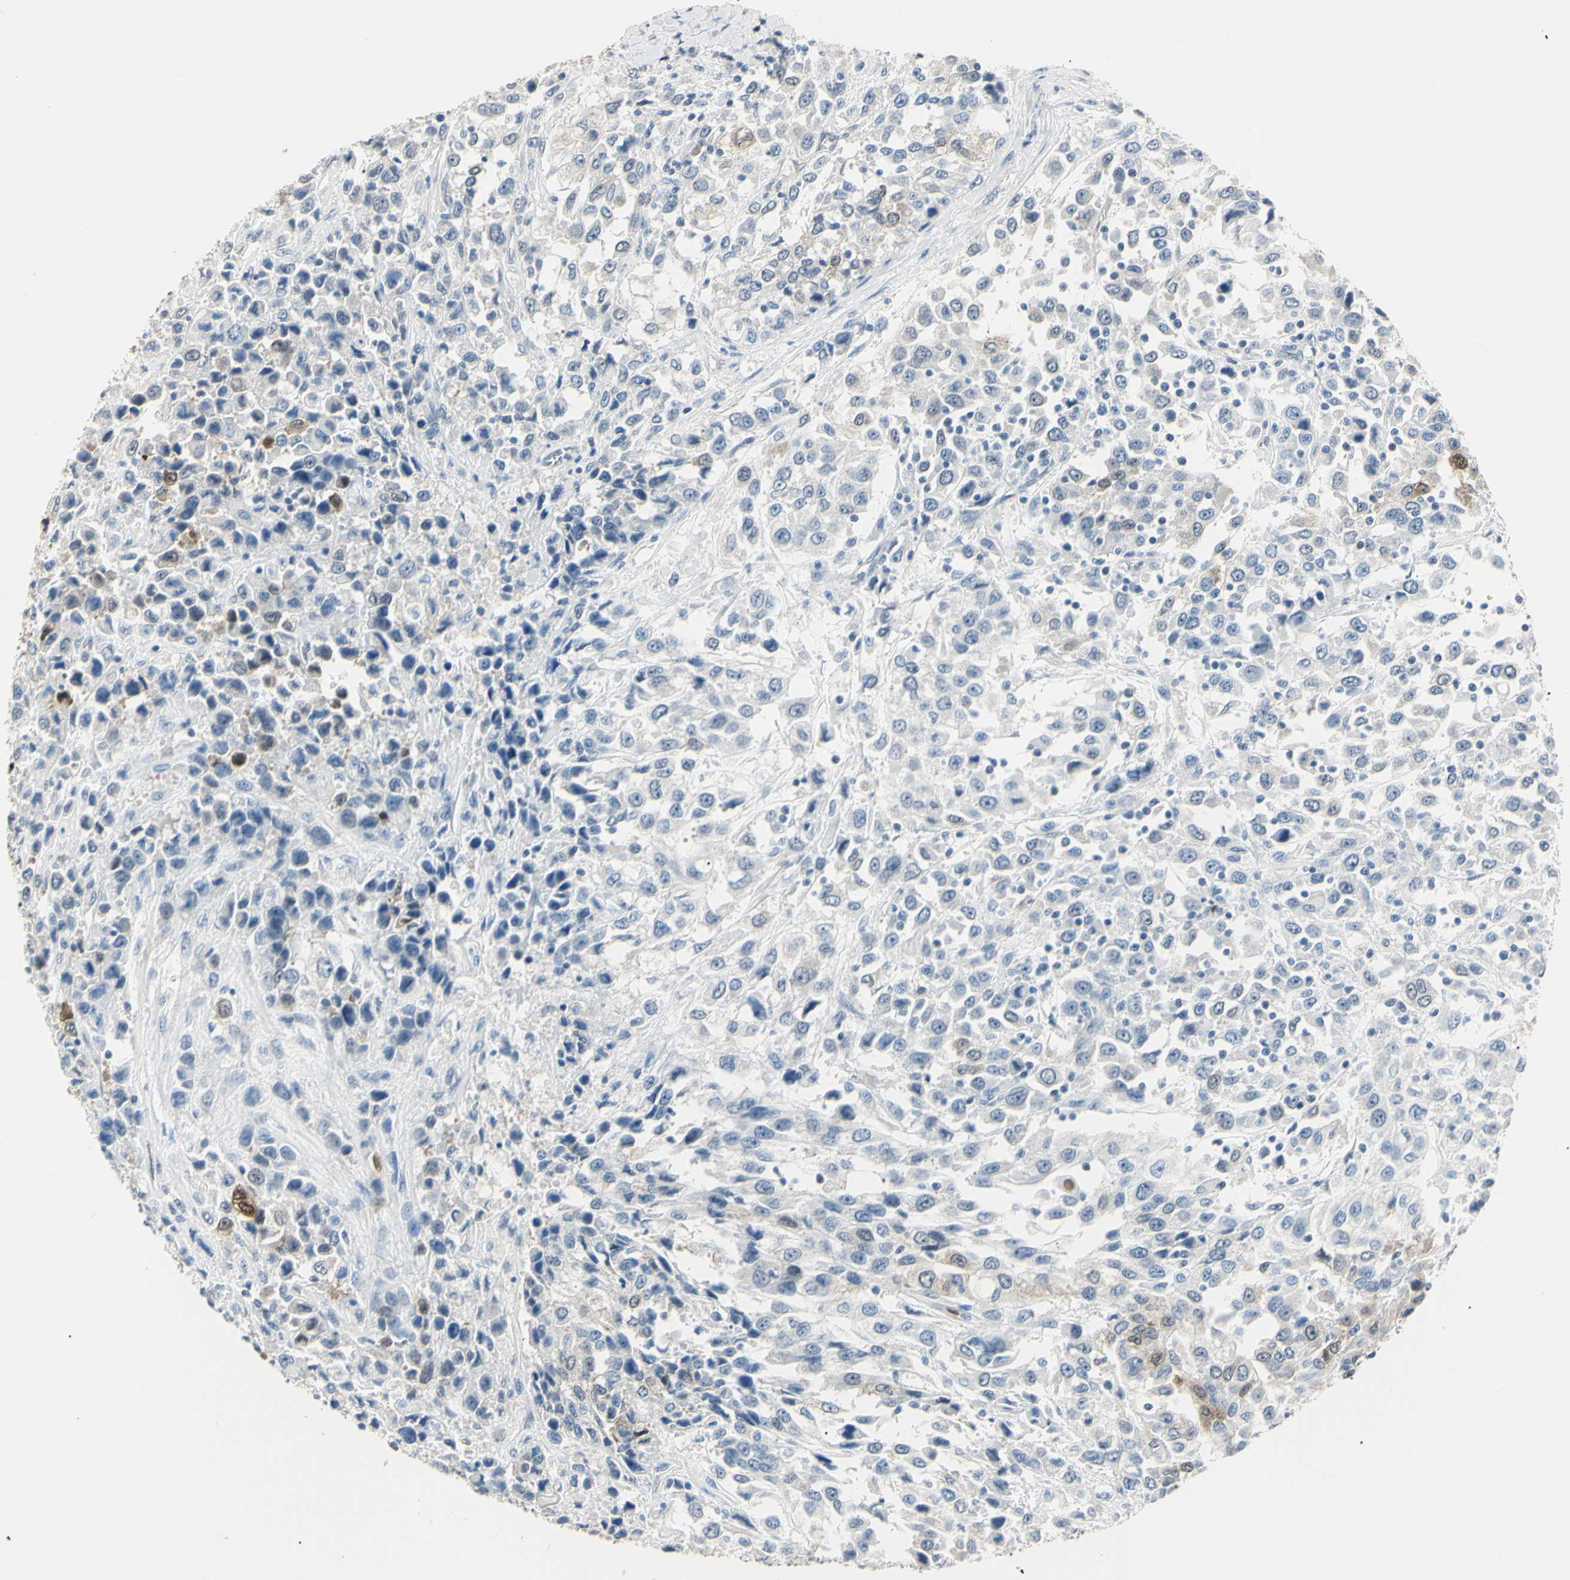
{"staining": {"intensity": "strong", "quantity": "<25%", "location": "cytoplasmic/membranous,nuclear"}, "tissue": "urothelial cancer", "cell_type": "Tumor cells", "image_type": "cancer", "snomed": [{"axis": "morphology", "description": "Urothelial carcinoma, High grade"}, {"axis": "topography", "description": "Urinary bladder"}], "caption": "The image displays staining of urothelial carcinoma (high-grade), revealing strong cytoplasmic/membranous and nuclear protein positivity (brown color) within tumor cells.", "gene": "AKR1C3", "patient": {"sex": "female", "age": 80}}